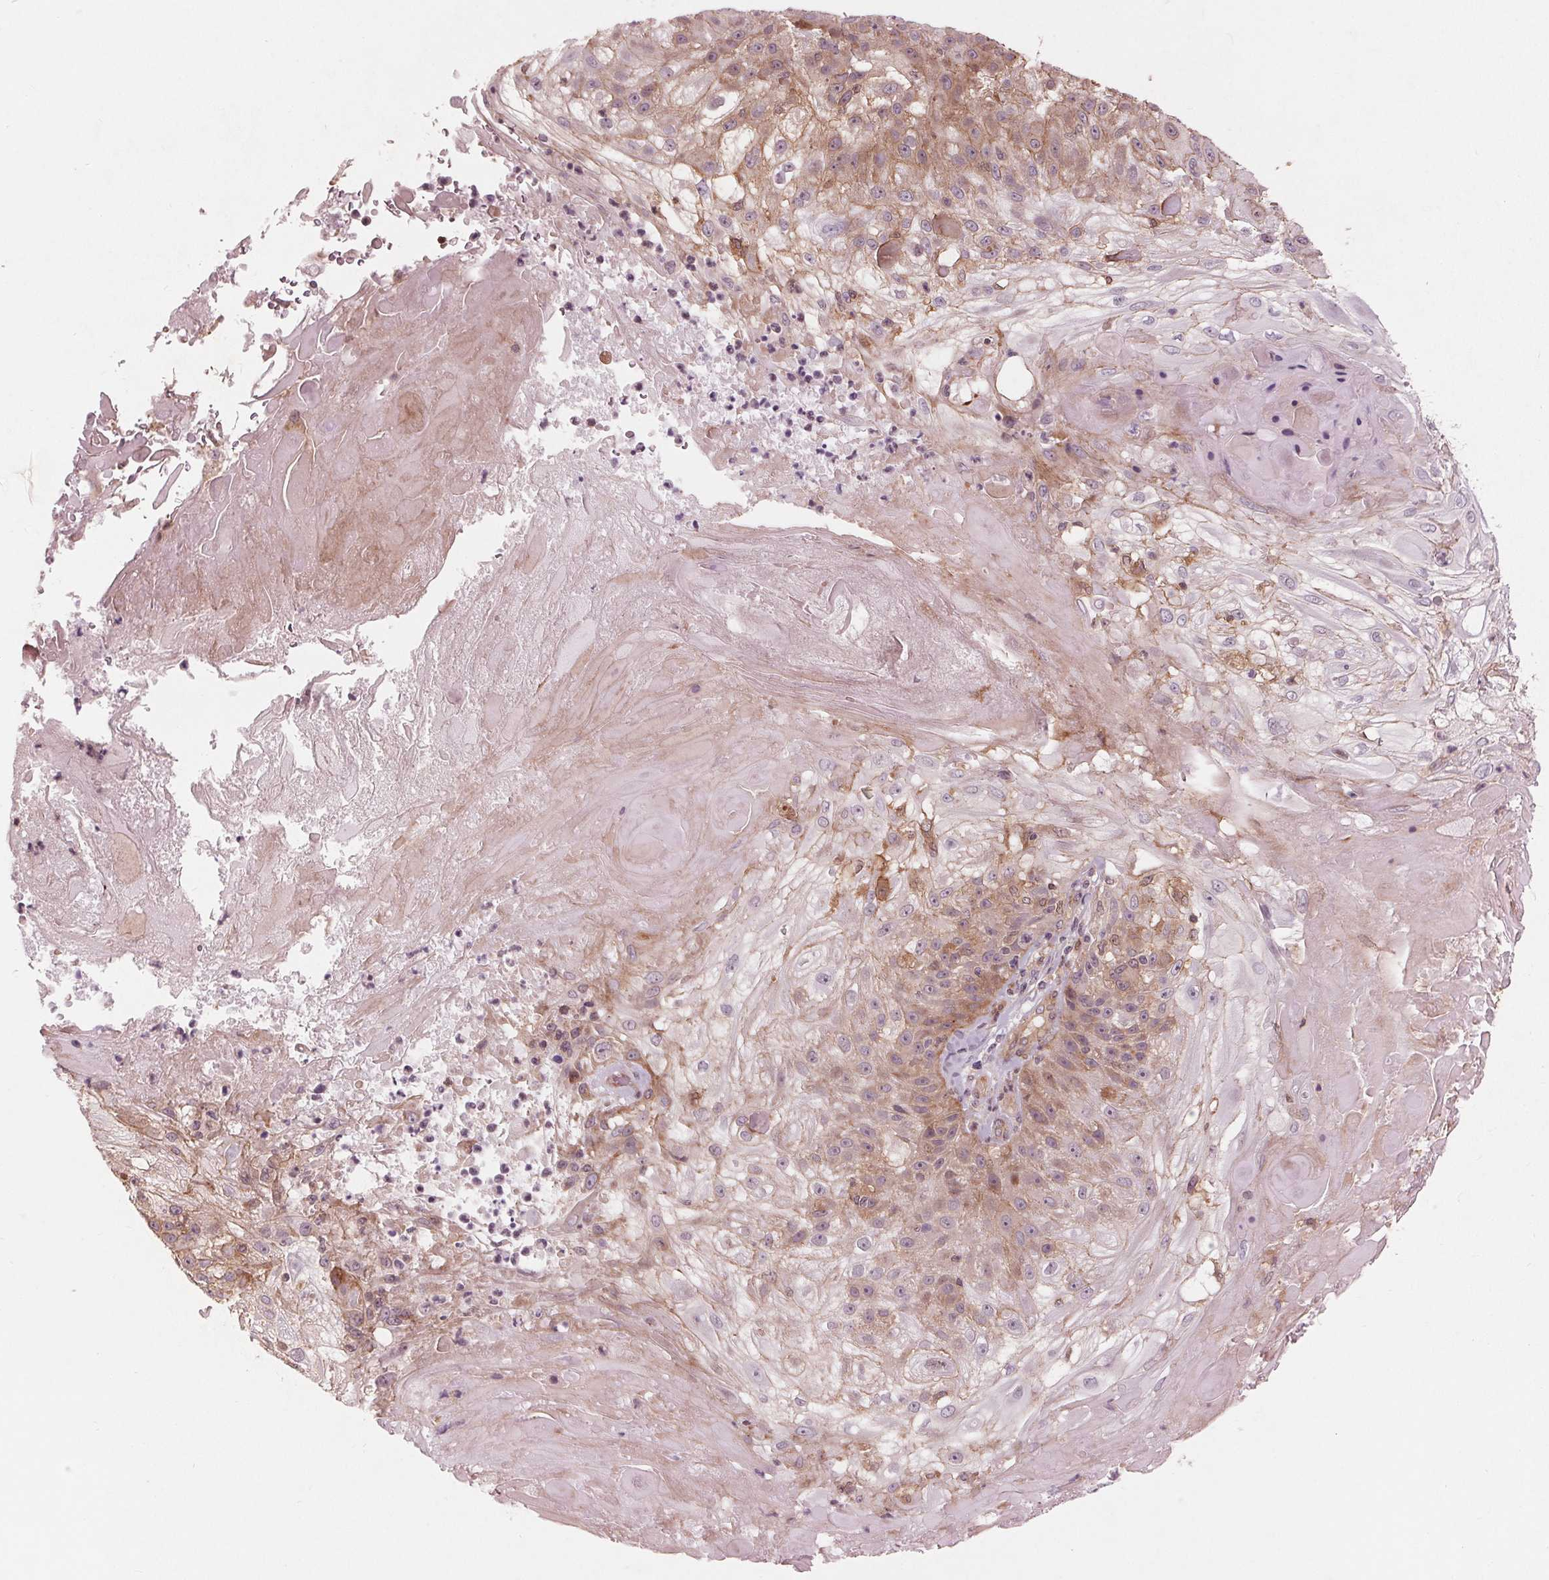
{"staining": {"intensity": "moderate", "quantity": "25%-75%", "location": "cytoplasmic/membranous"}, "tissue": "skin cancer", "cell_type": "Tumor cells", "image_type": "cancer", "snomed": [{"axis": "morphology", "description": "Normal tissue, NOS"}, {"axis": "morphology", "description": "Squamous cell carcinoma, NOS"}, {"axis": "topography", "description": "Skin"}], "caption": "Skin cancer (squamous cell carcinoma) stained with a protein marker displays moderate staining in tumor cells.", "gene": "TXNIP", "patient": {"sex": "female", "age": 83}}